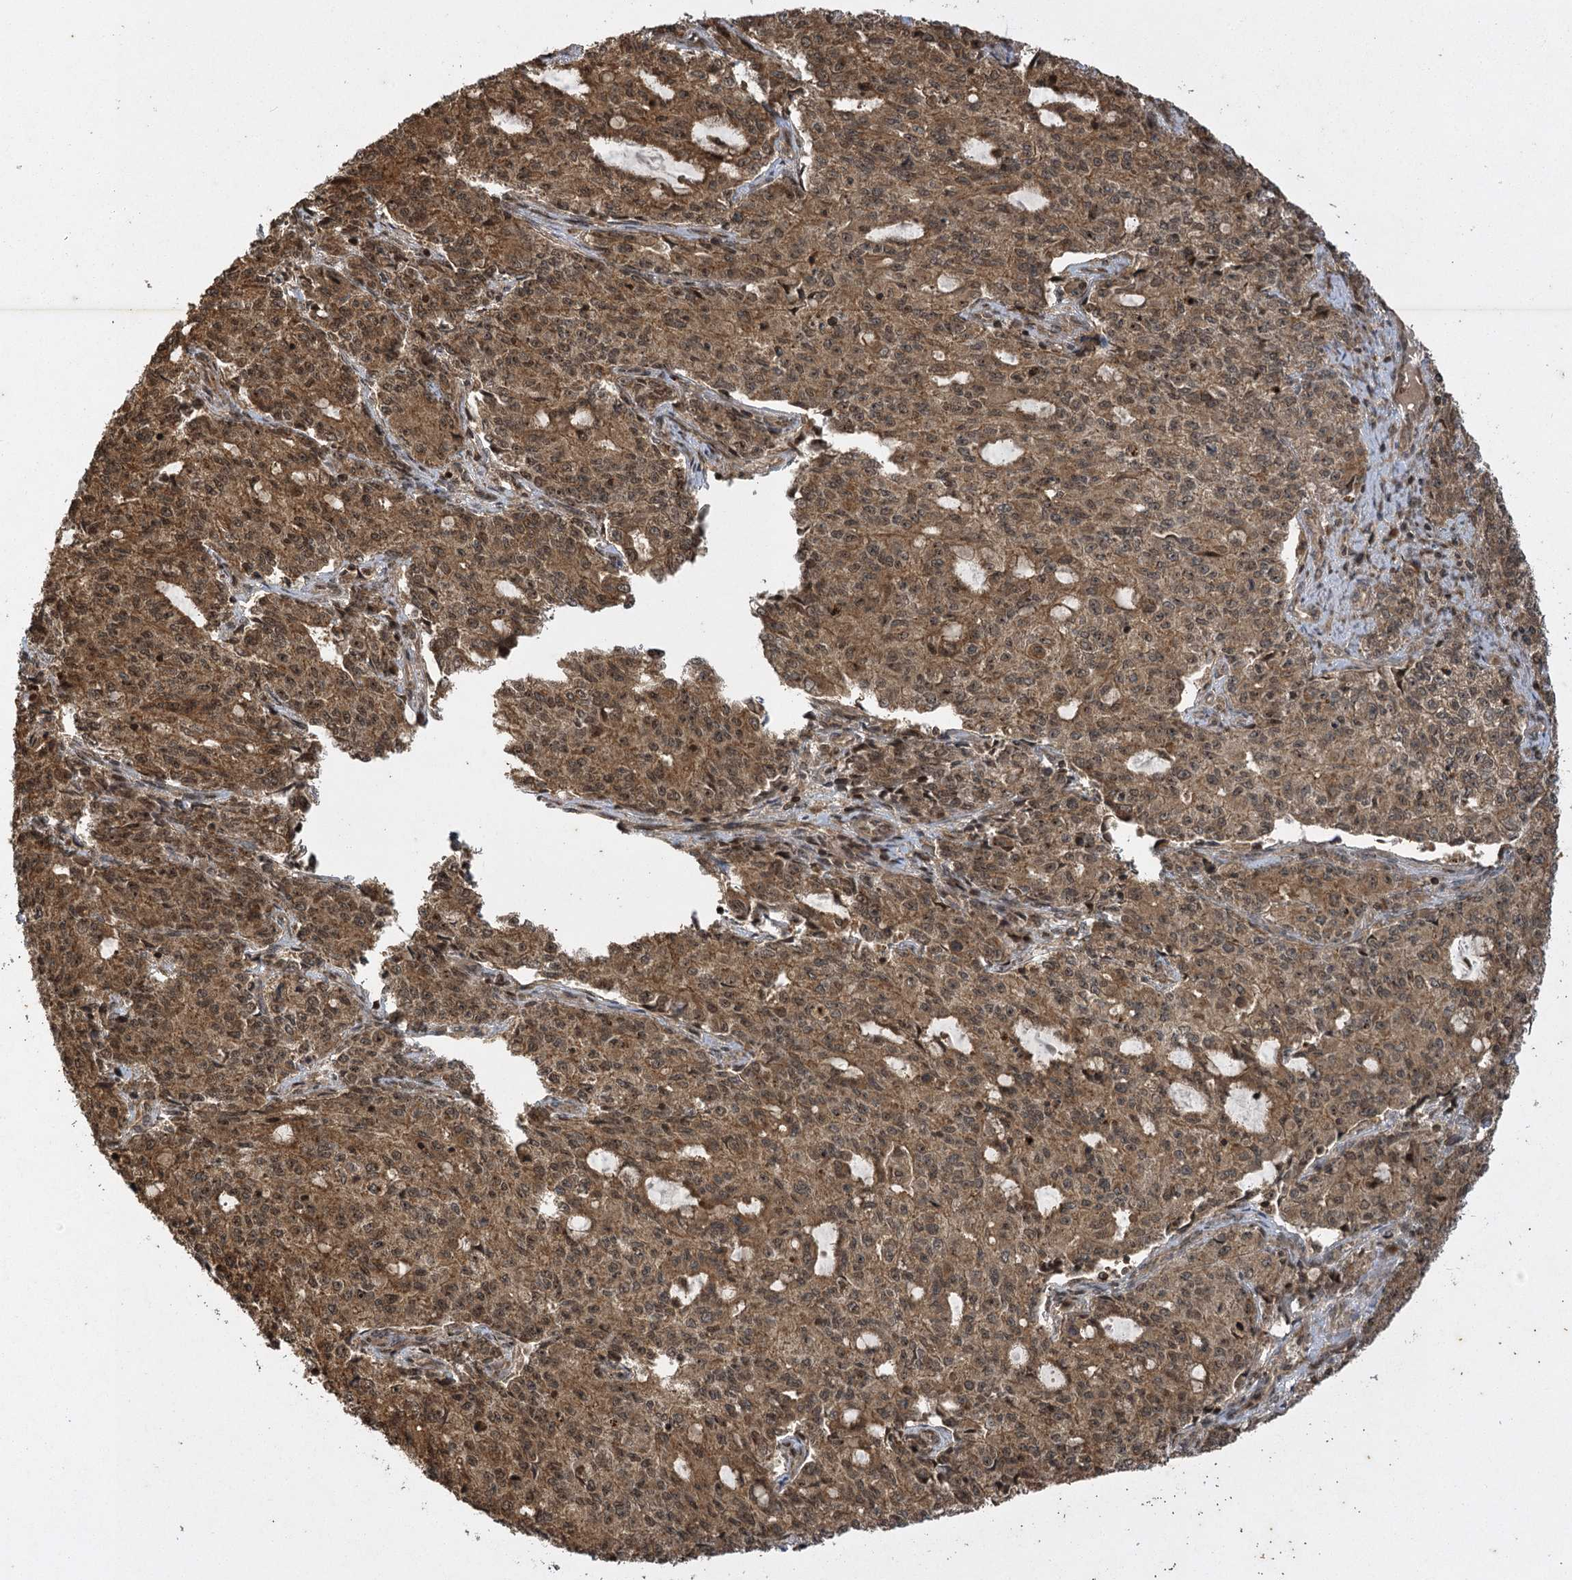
{"staining": {"intensity": "moderate", "quantity": ">75%", "location": "cytoplasmic/membranous,nuclear"}, "tissue": "endometrial cancer", "cell_type": "Tumor cells", "image_type": "cancer", "snomed": [{"axis": "morphology", "description": "Adenocarcinoma, NOS"}, {"axis": "topography", "description": "Endometrium"}], "caption": "The micrograph shows immunohistochemical staining of endometrial cancer. There is moderate cytoplasmic/membranous and nuclear staining is appreciated in approximately >75% of tumor cells. (DAB IHC, brown staining for protein, blue staining for nuclei).", "gene": "IL11RA", "patient": {"sex": "female", "age": 50}}